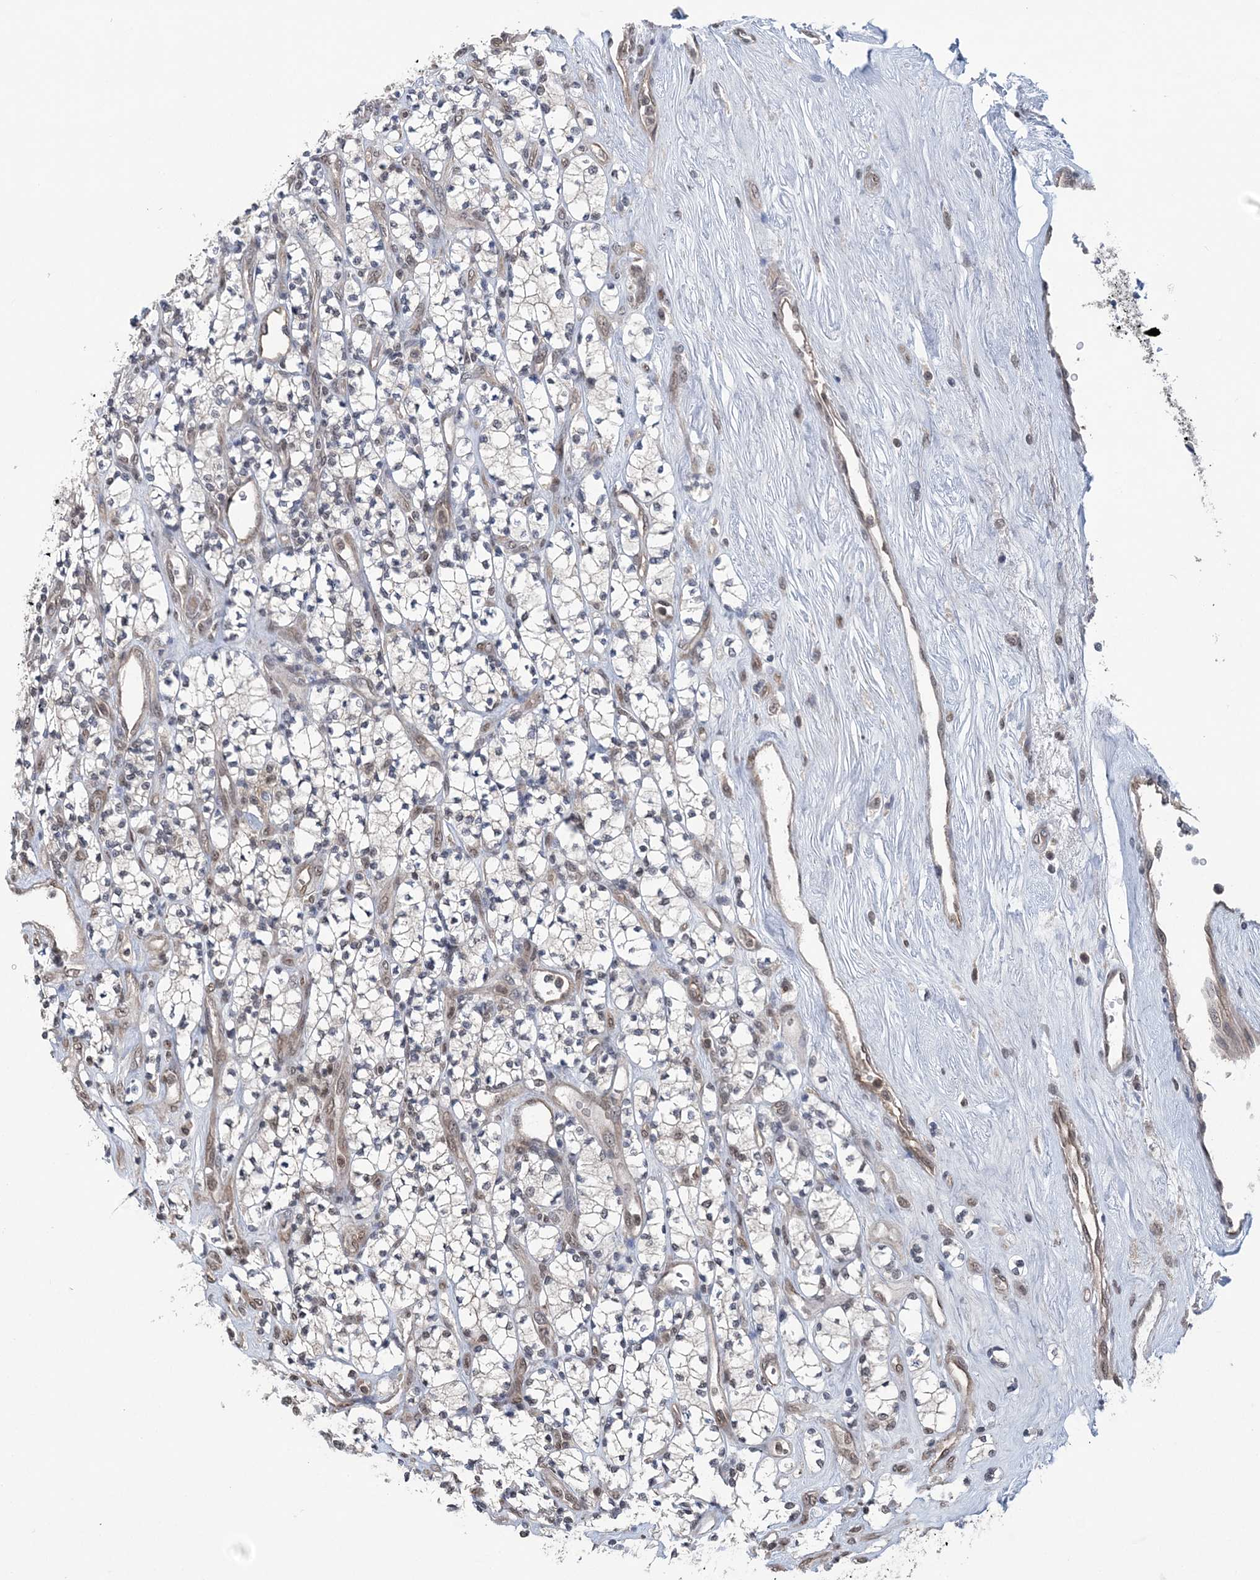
{"staining": {"intensity": "weak", "quantity": "<25%", "location": "nuclear"}, "tissue": "renal cancer", "cell_type": "Tumor cells", "image_type": "cancer", "snomed": [{"axis": "morphology", "description": "Adenocarcinoma, NOS"}, {"axis": "topography", "description": "Kidney"}], "caption": "Tumor cells show no significant protein positivity in adenocarcinoma (renal).", "gene": "CCDC152", "patient": {"sex": "male", "age": 77}}